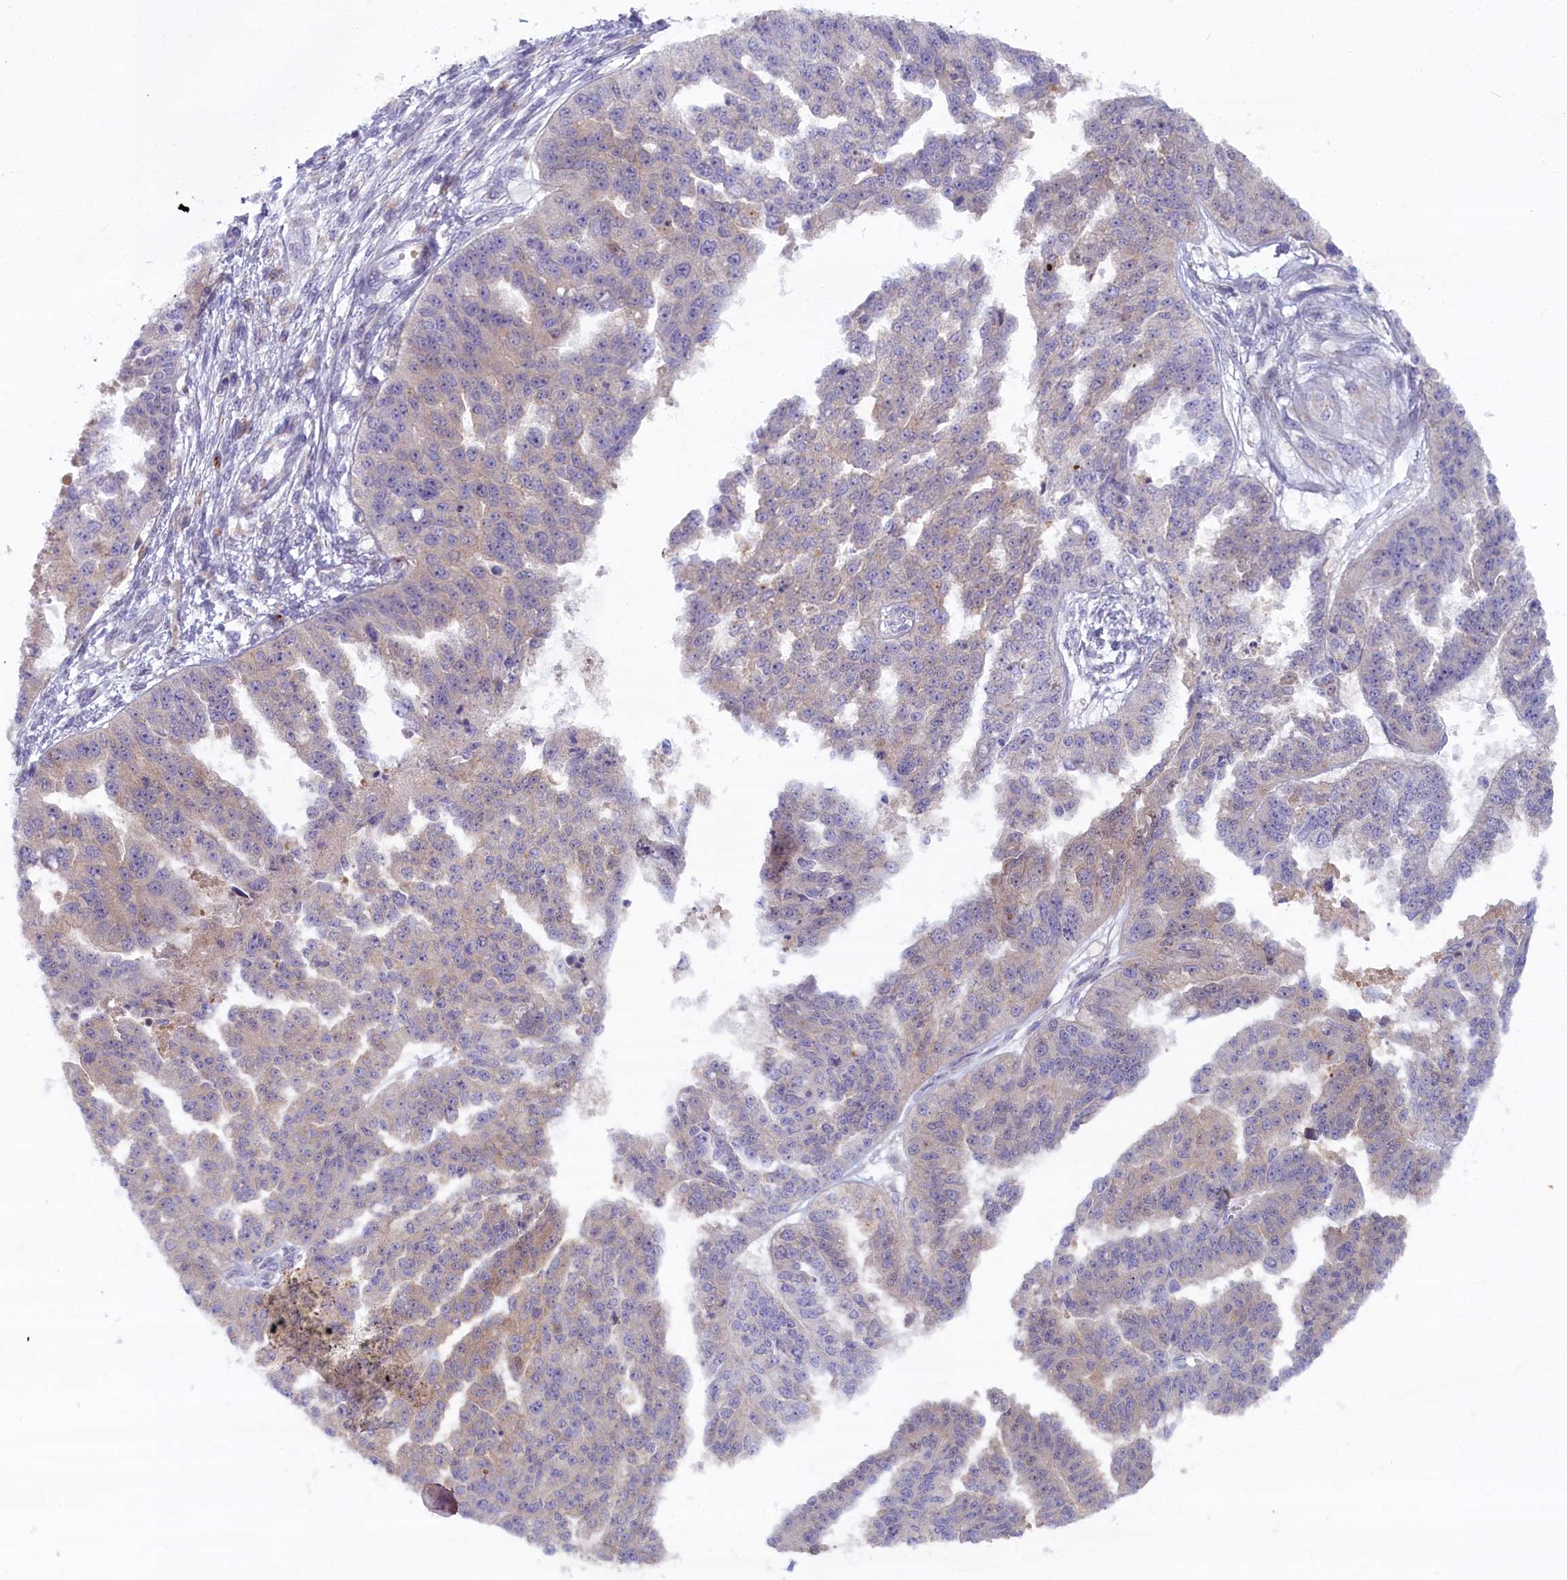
{"staining": {"intensity": "weak", "quantity": "<25%", "location": "cytoplasmic/membranous,nuclear"}, "tissue": "ovarian cancer", "cell_type": "Tumor cells", "image_type": "cancer", "snomed": [{"axis": "morphology", "description": "Cystadenocarcinoma, serous, NOS"}, {"axis": "topography", "description": "Ovary"}], "caption": "Immunohistochemical staining of ovarian cancer reveals no significant positivity in tumor cells.", "gene": "FCSK", "patient": {"sex": "female", "age": 58}}